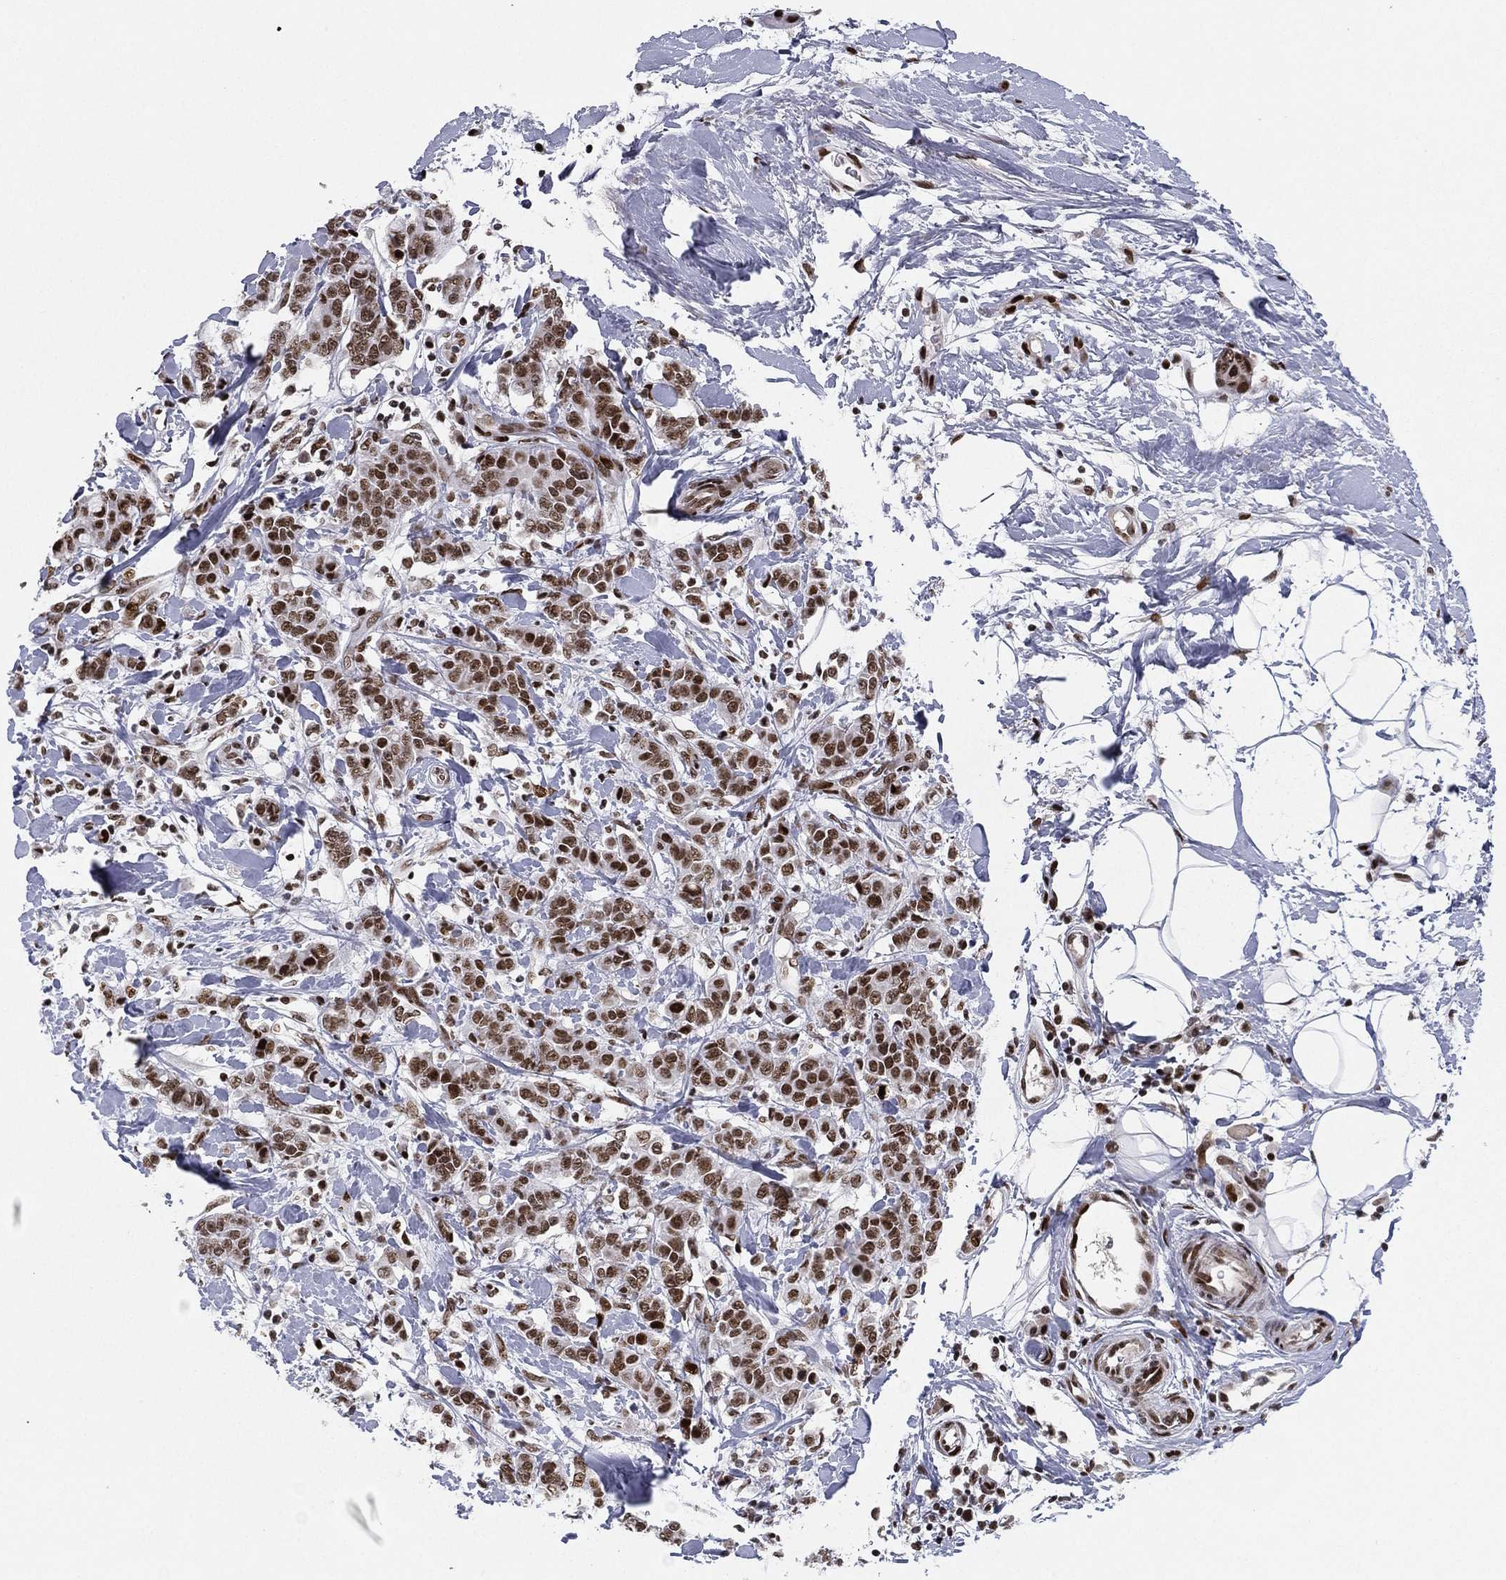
{"staining": {"intensity": "moderate", "quantity": "25%-75%", "location": "nuclear"}, "tissue": "breast cancer", "cell_type": "Tumor cells", "image_type": "cancer", "snomed": [{"axis": "morphology", "description": "Duct carcinoma"}, {"axis": "topography", "description": "Breast"}], "caption": "Protein staining exhibits moderate nuclear positivity in about 25%-75% of tumor cells in breast cancer.", "gene": "RTF1", "patient": {"sex": "female", "age": 27}}